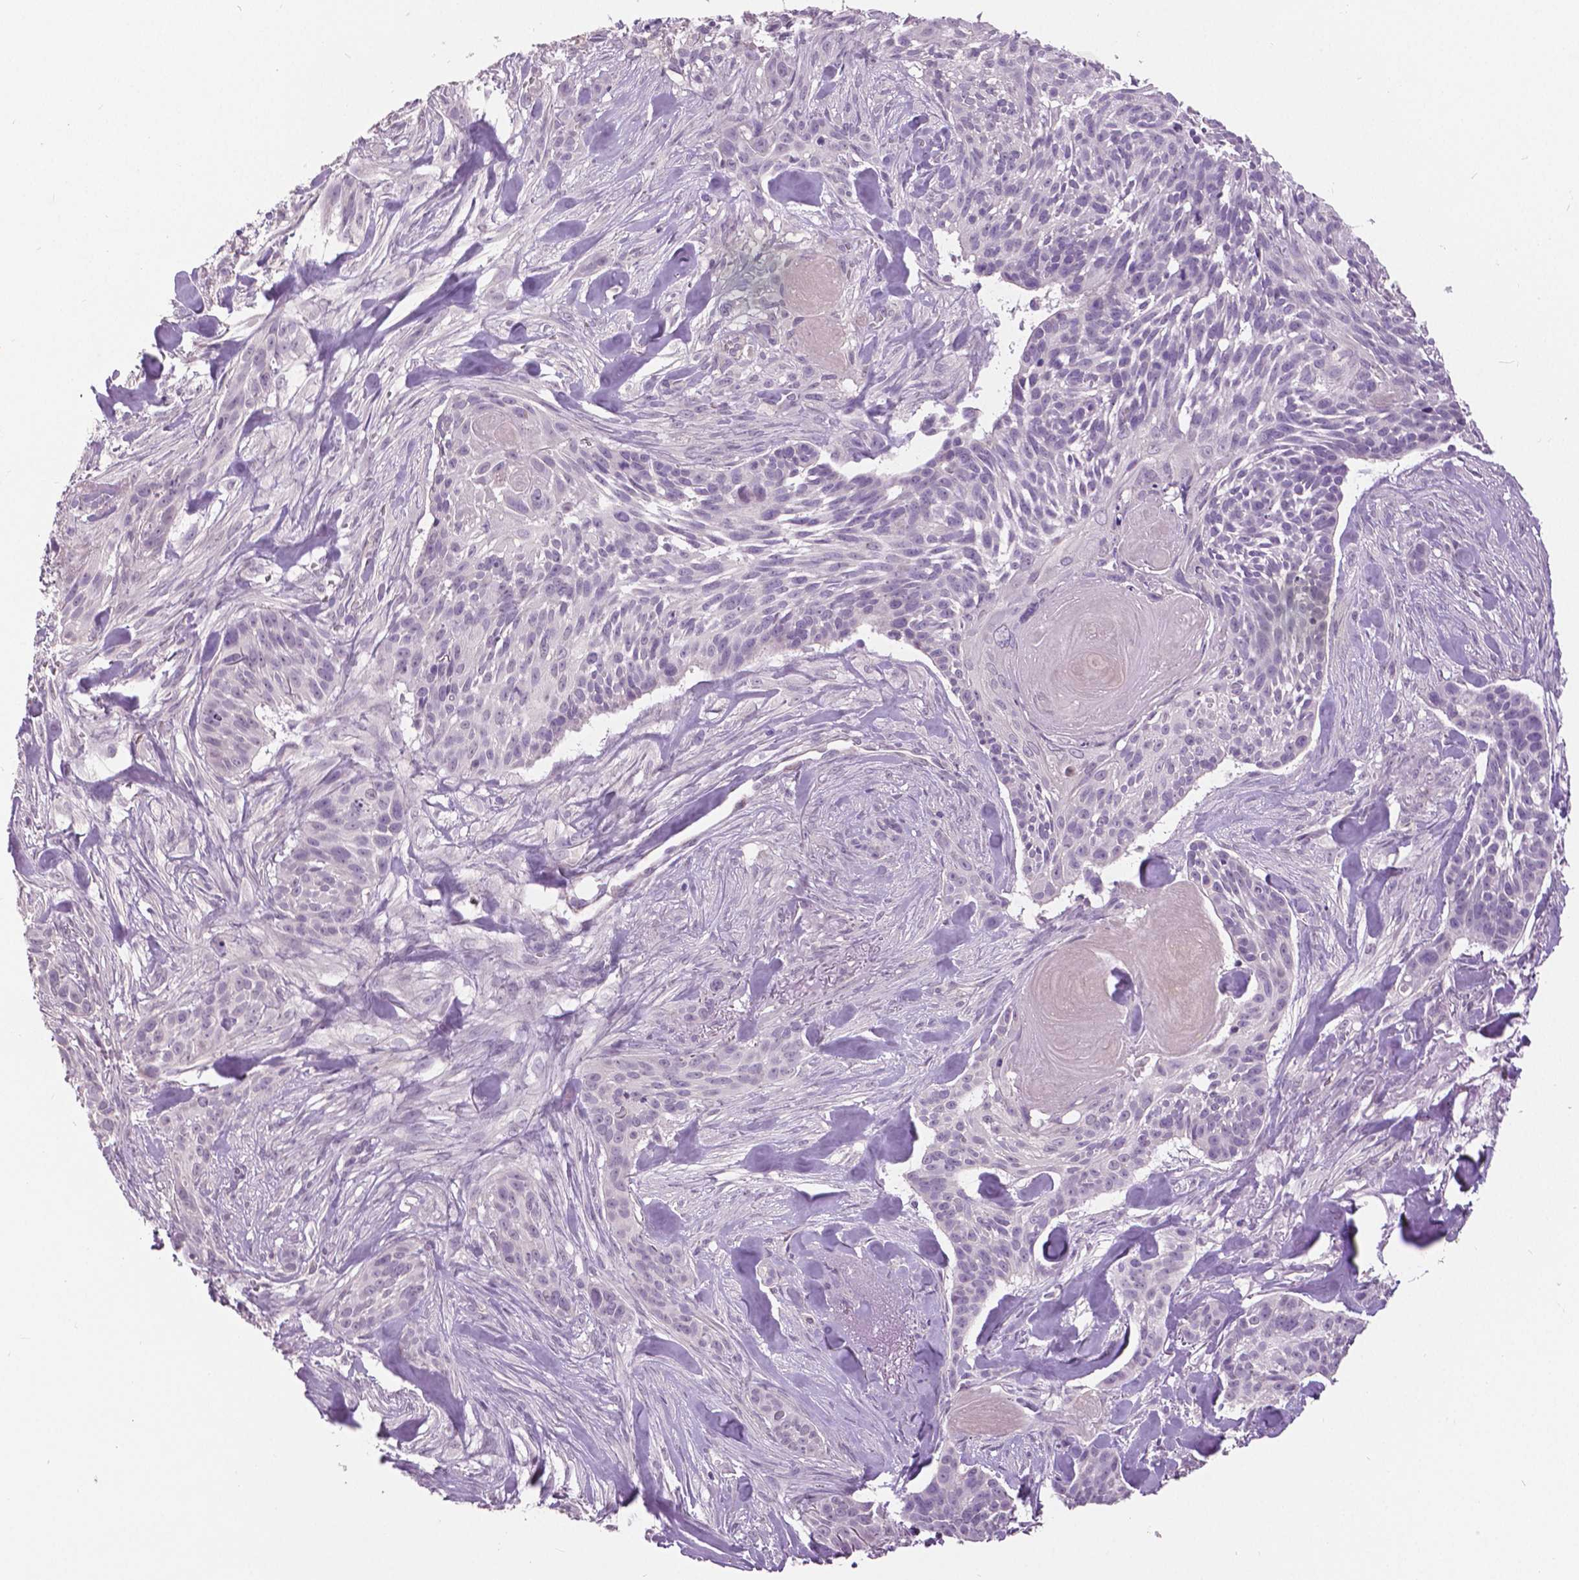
{"staining": {"intensity": "negative", "quantity": "none", "location": "none"}, "tissue": "skin cancer", "cell_type": "Tumor cells", "image_type": "cancer", "snomed": [{"axis": "morphology", "description": "Basal cell carcinoma"}, {"axis": "topography", "description": "Skin"}], "caption": "Immunohistochemistry (IHC) photomicrograph of neoplastic tissue: skin basal cell carcinoma stained with DAB (3,3'-diaminobenzidine) shows no significant protein positivity in tumor cells.", "gene": "GRIN2A", "patient": {"sex": "male", "age": 87}}